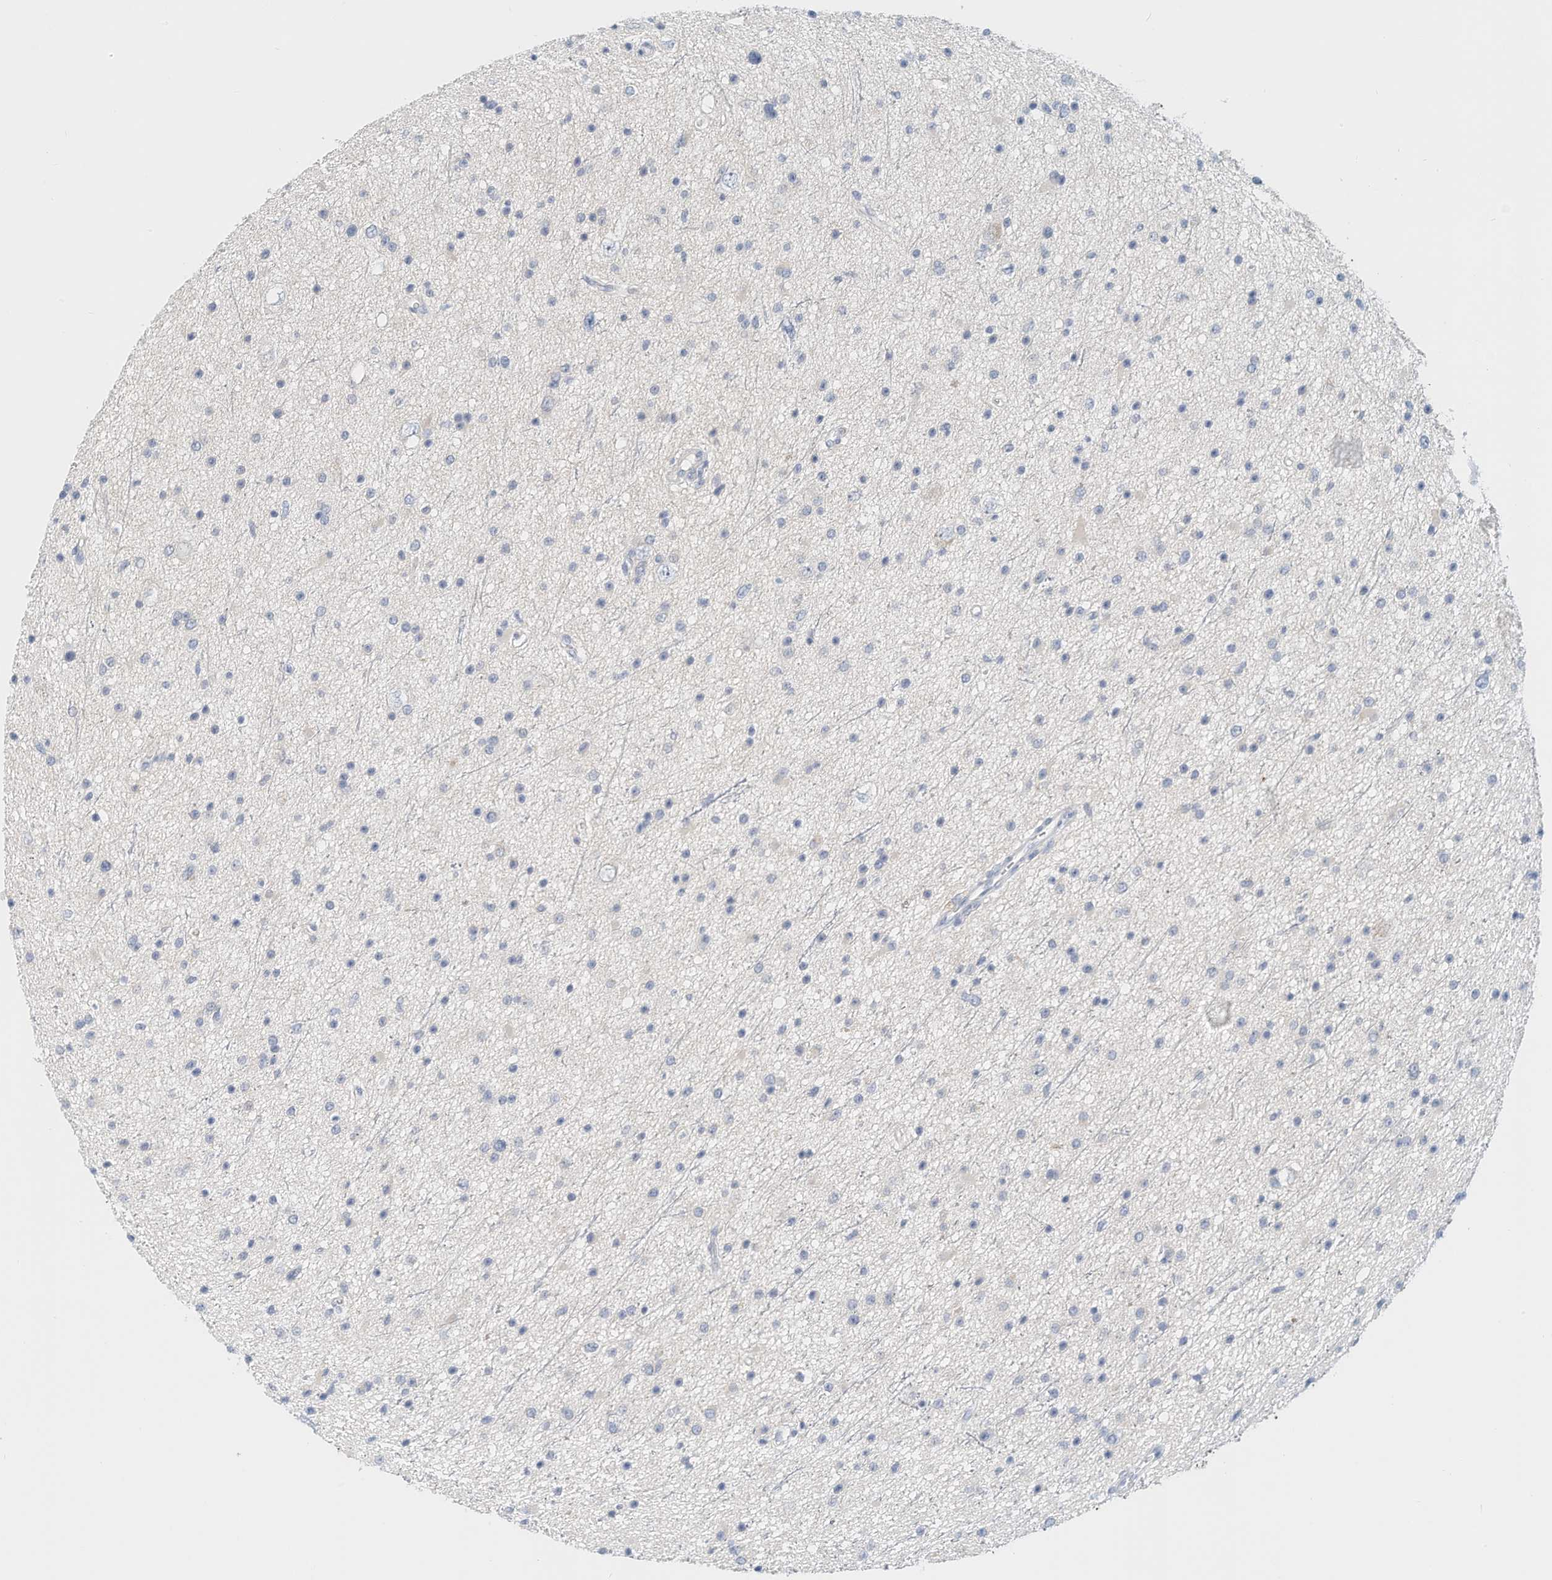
{"staining": {"intensity": "negative", "quantity": "none", "location": "none"}, "tissue": "glioma", "cell_type": "Tumor cells", "image_type": "cancer", "snomed": [{"axis": "morphology", "description": "Glioma, malignant, Low grade"}, {"axis": "topography", "description": "Cerebral cortex"}], "caption": "A high-resolution image shows immunohistochemistry (IHC) staining of malignant glioma (low-grade), which exhibits no significant staining in tumor cells. The staining is performed using DAB brown chromogen with nuclei counter-stained in using hematoxylin.", "gene": "ARHGAP28", "patient": {"sex": "female", "age": 39}}